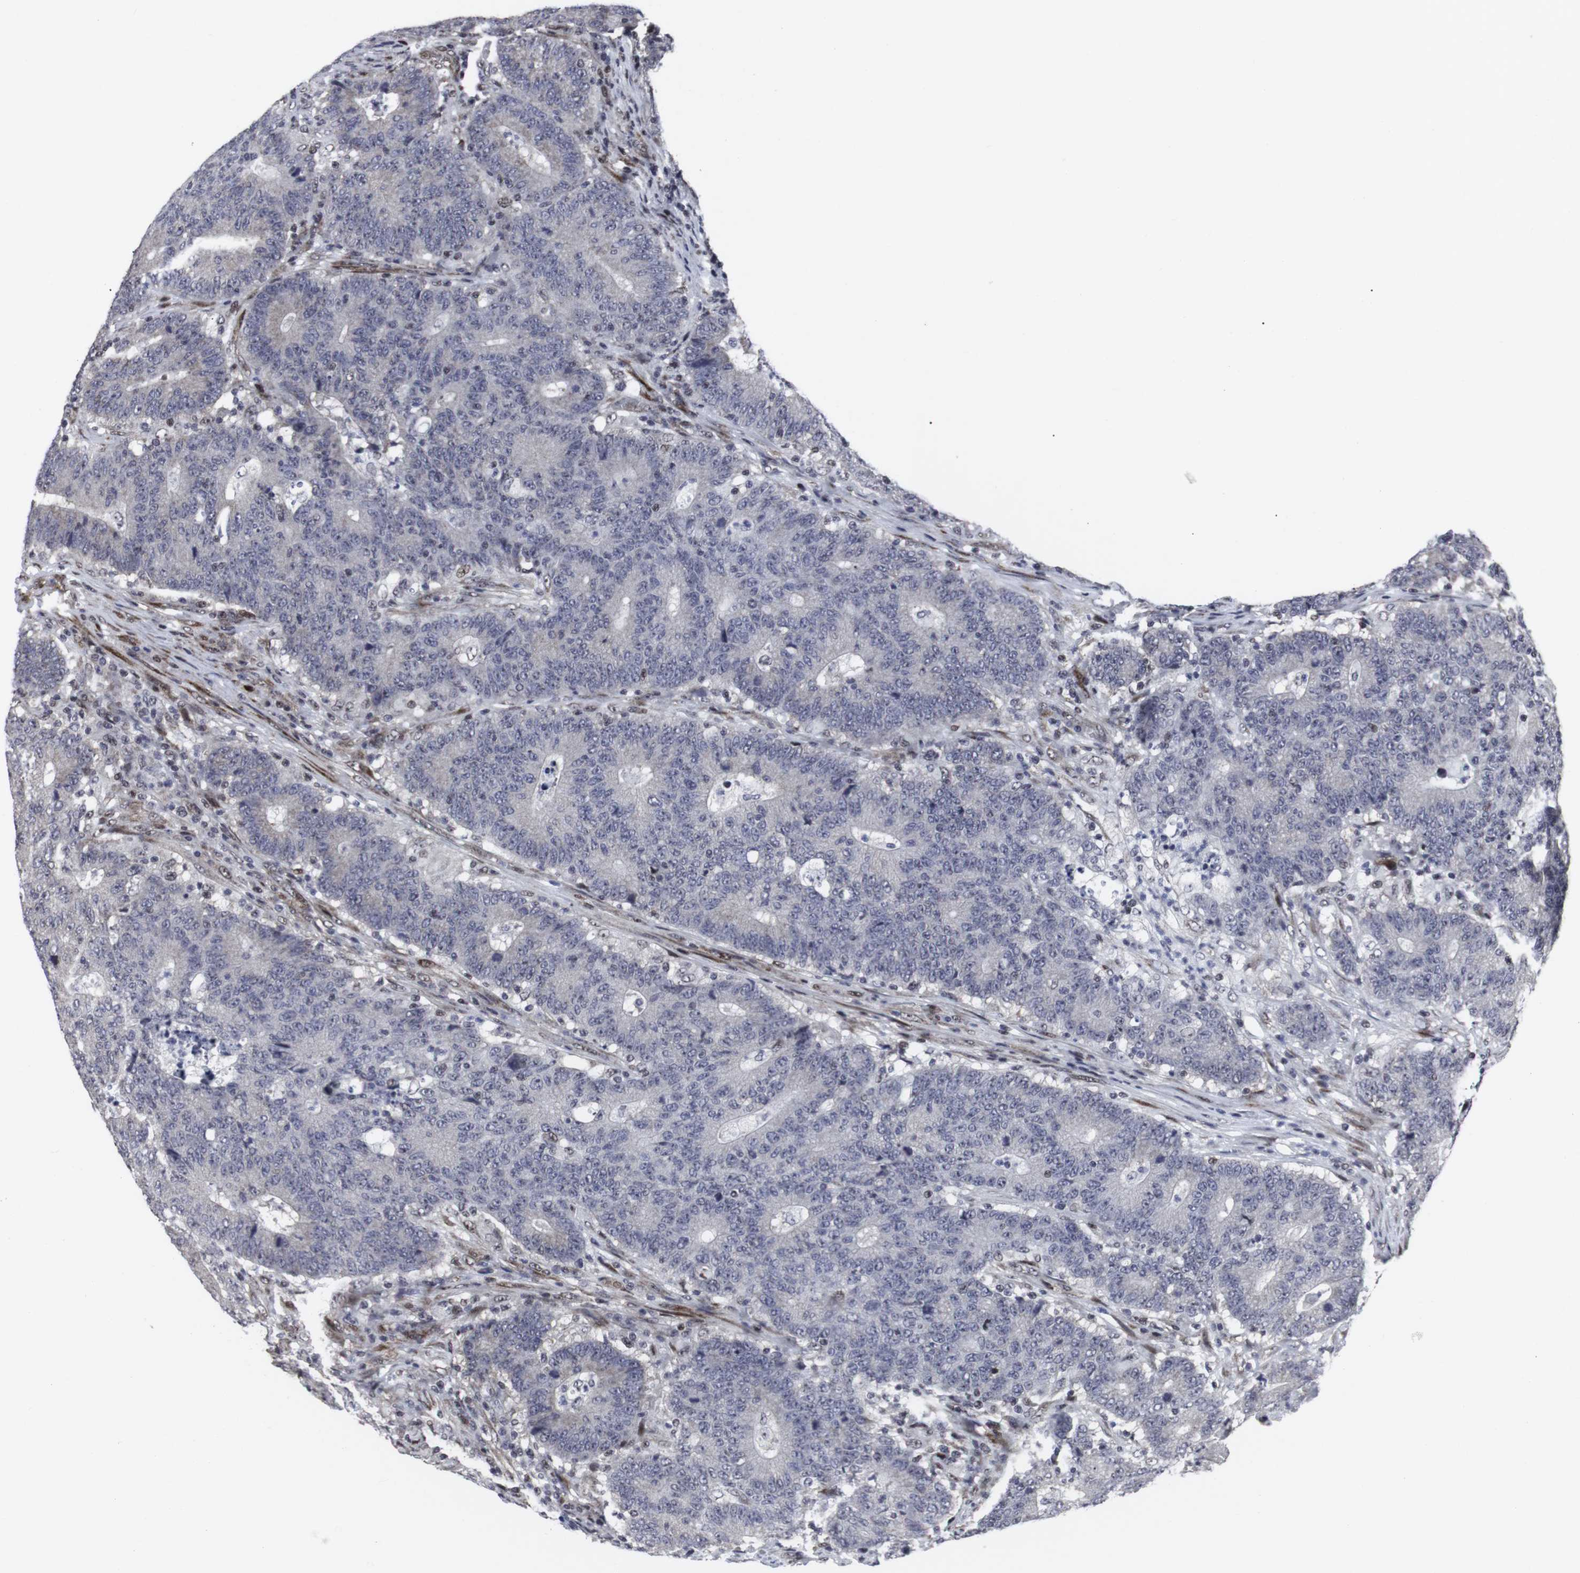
{"staining": {"intensity": "negative", "quantity": "none", "location": "none"}, "tissue": "colorectal cancer", "cell_type": "Tumor cells", "image_type": "cancer", "snomed": [{"axis": "morphology", "description": "Normal tissue, NOS"}, {"axis": "morphology", "description": "Adenocarcinoma, NOS"}, {"axis": "topography", "description": "Colon"}], "caption": "Immunohistochemistry (IHC) image of human adenocarcinoma (colorectal) stained for a protein (brown), which shows no staining in tumor cells.", "gene": "MLH1", "patient": {"sex": "female", "age": 75}}